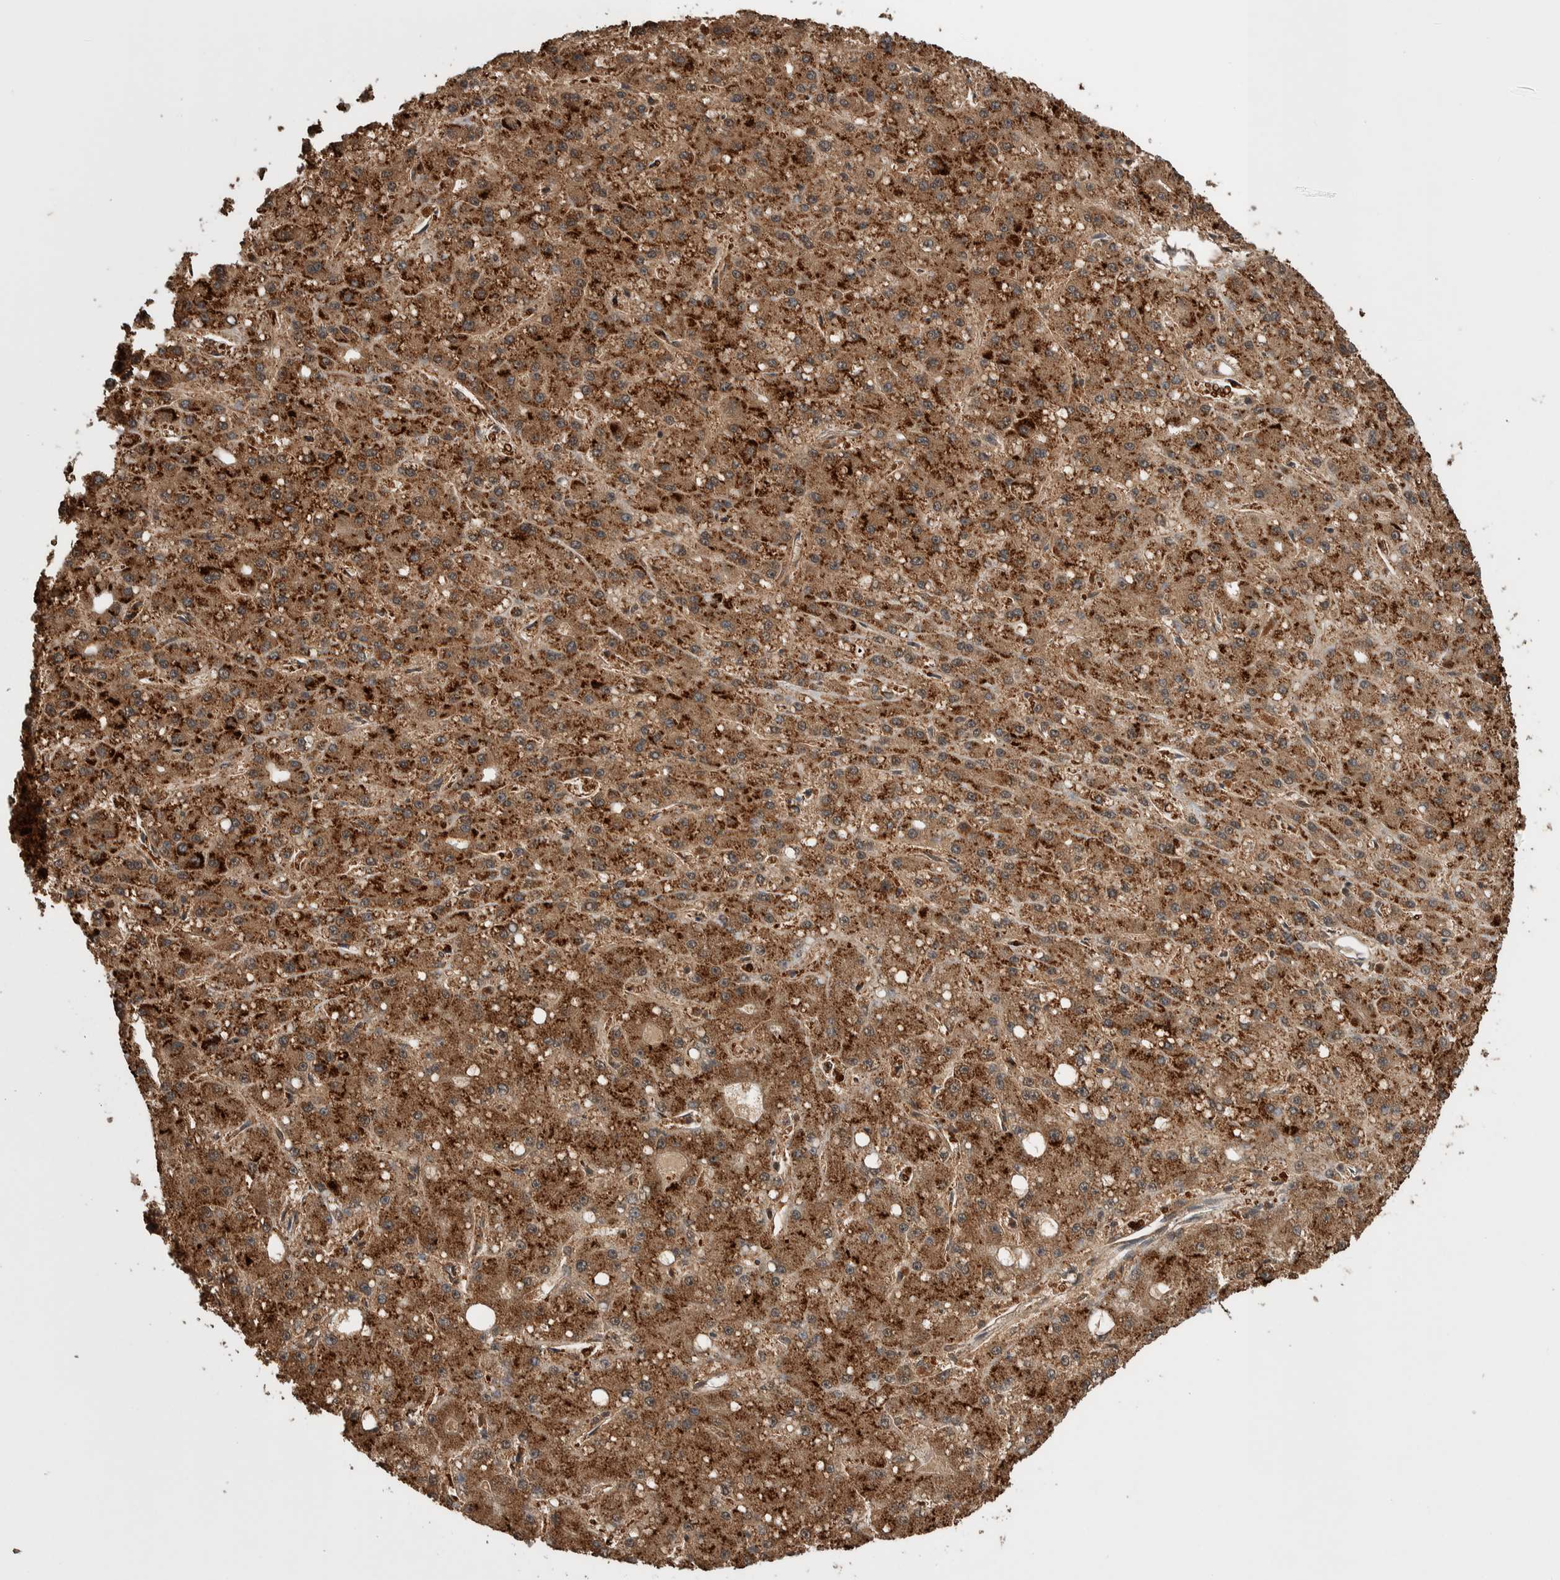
{"staining": {"intensity": "strong", "quantity": ">75%", "location": "cytoplasmic/membranous"}, "tissue": "liver cancer", "cell_type": "Tumor cells", "image_type": "cancer", "snomed": [{"axis": "morphology", "description": "Carcinoma, Hepatocellular, NOS"}, {"axis": "topography", "description": "Liver"}], "caption": "This is a photomicrograph of immunohistochemistry (IHC) staining of liver cancer, which shows strong staining in the cytoplasmic/membranous of tumor cells.", "gene": "DVL2", "patient": {"sex": "male", "age": 67}}